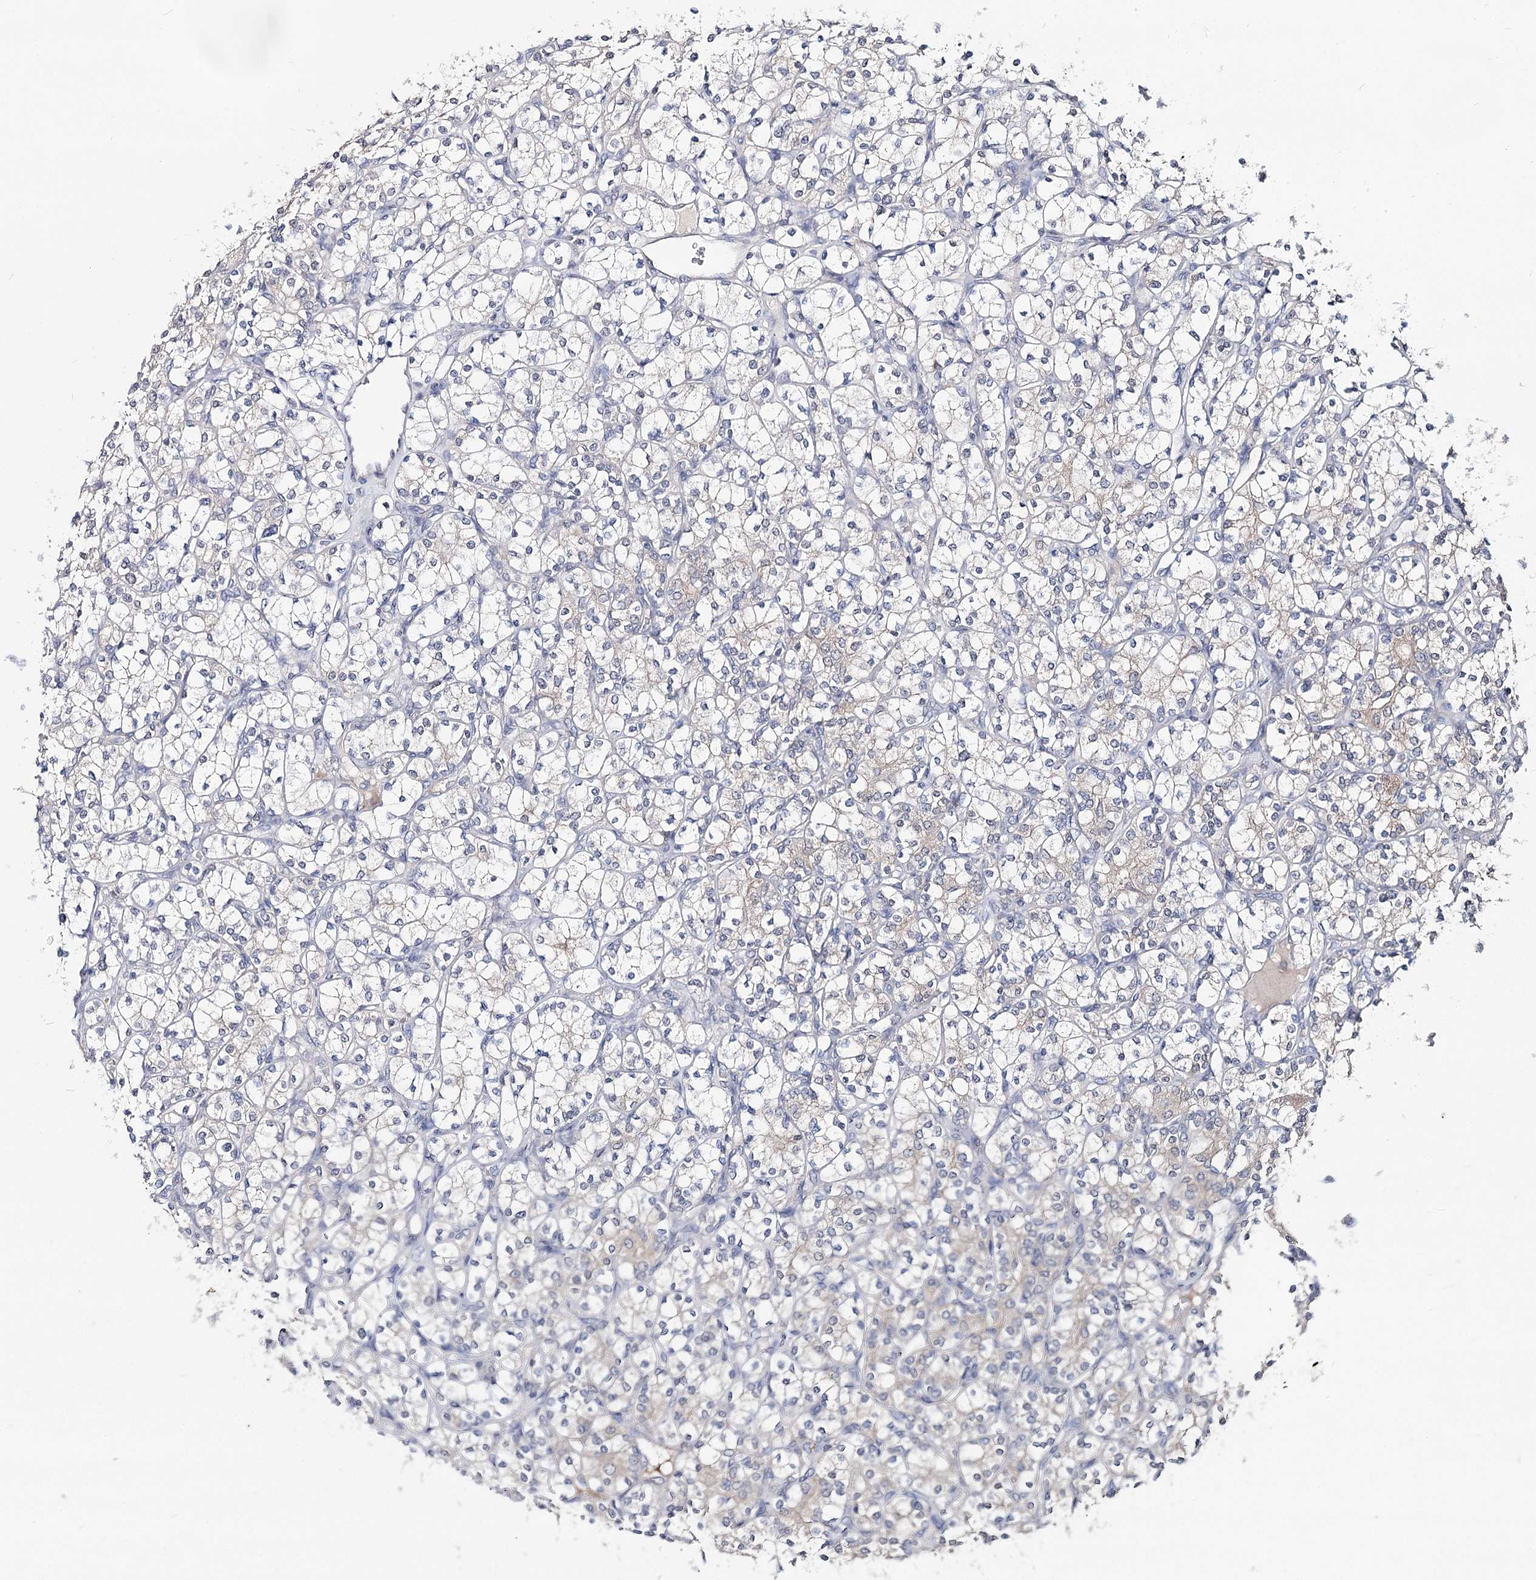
{"staining": {"intensity": "negative", "quantity": "none", "location": "none"}, "tissue": "renal cancer", "cell_type": "Tumor cells", "image_type": "cancer", "snomed": [{"axis": "morphology", "description": "Adenocarcinoma, NOS"}, {"axis": "topography", "description": "Kidney"}], "caption": "Renal adenocarcinoma was stained to show a protein in brown. There is no significant positivity in tumor cells.", "gene": "UGP2", "patient": {"sex": "male", "age": 77}}